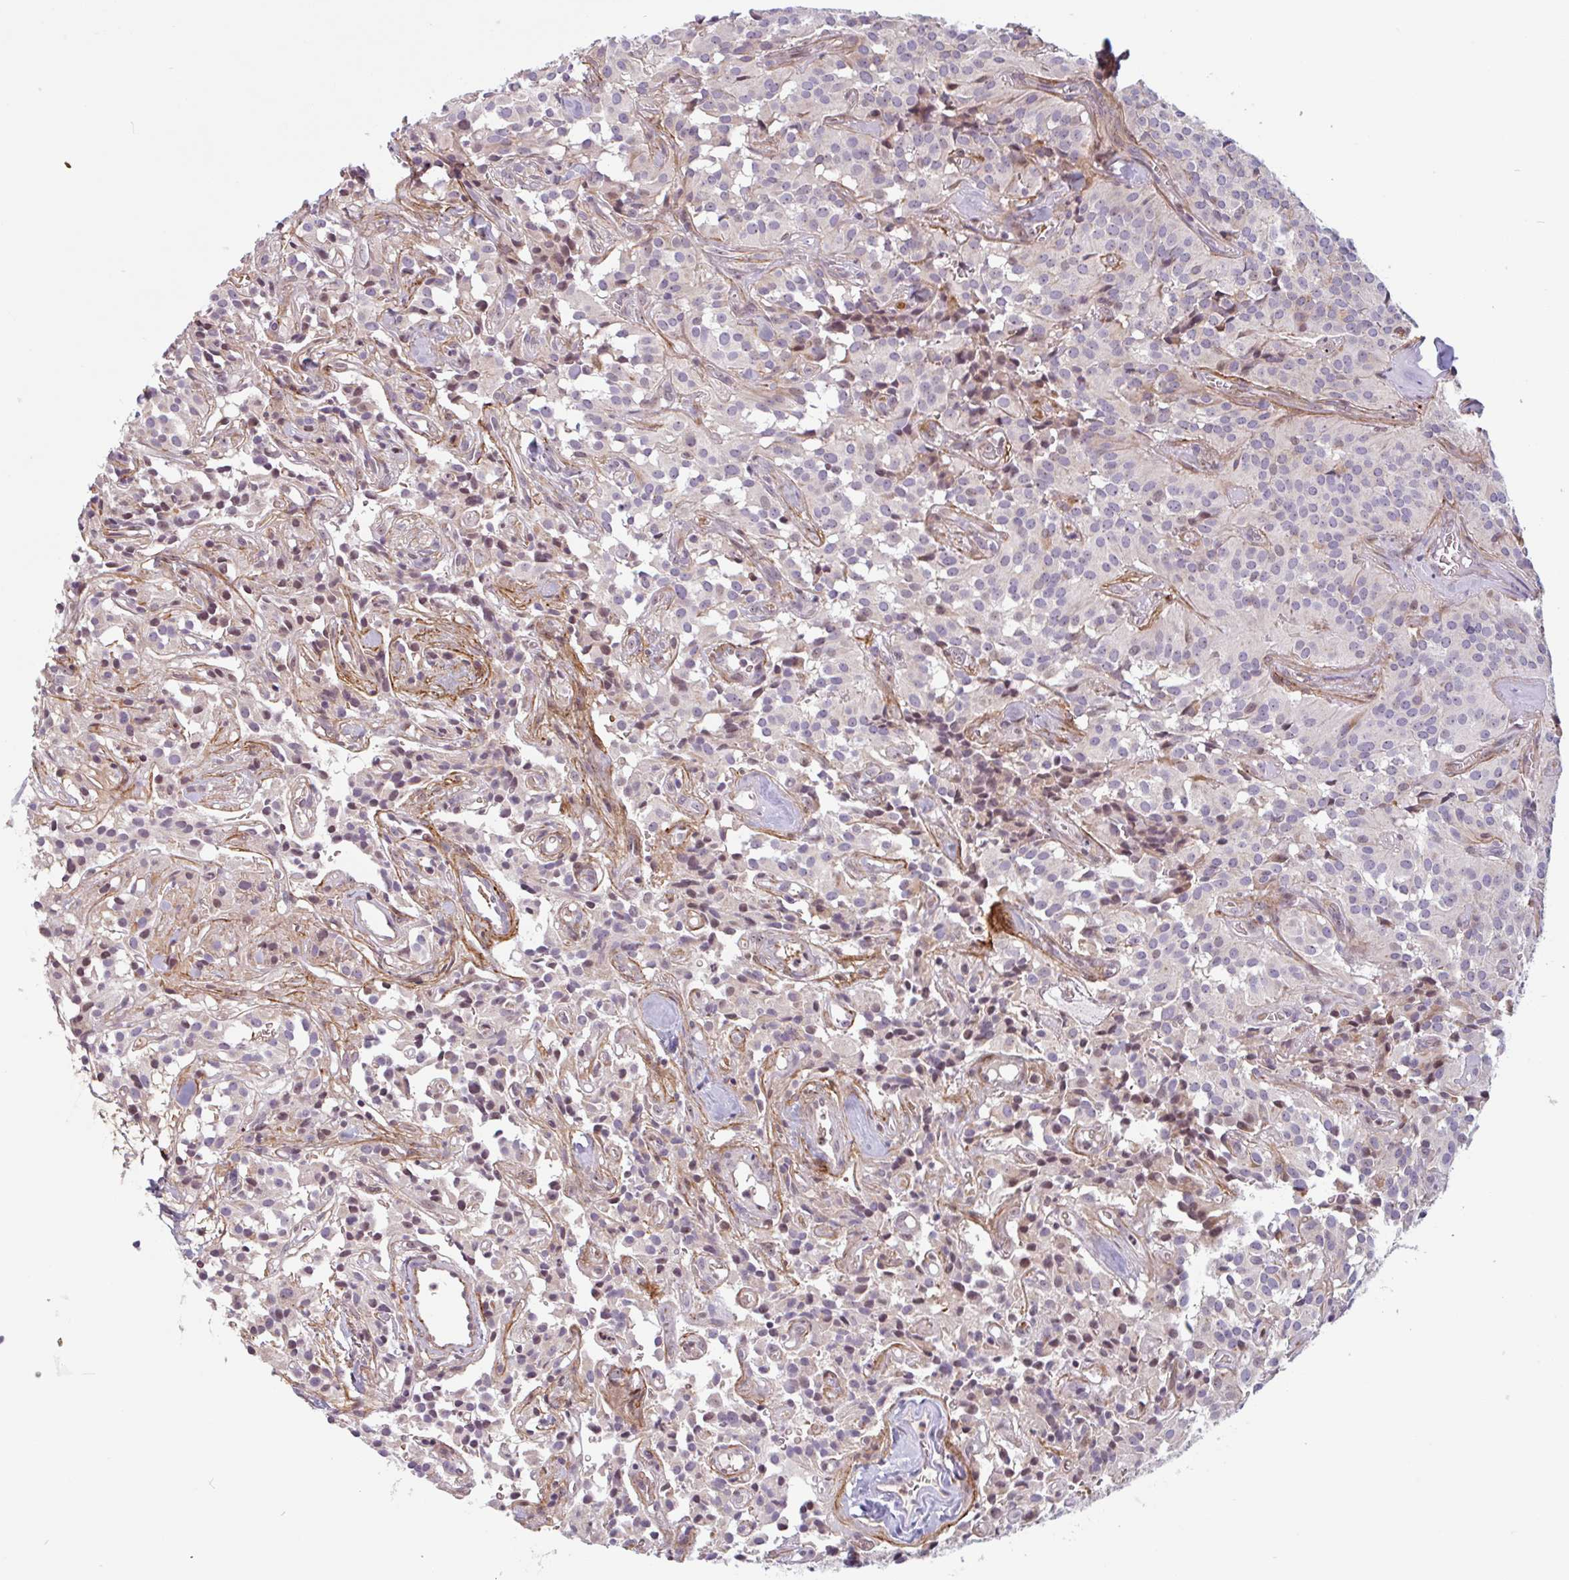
{"staining": {"intensity": "negative", "quantity": "none", "location": "none"}, "tissue": "glioma", "cell_type": "Tumor cells", "image_type": "cancer", "snomed": [{"axis": "morphology", "description": "Glioma, malignant, Low grade"}, {"axis": "topography", "description": "Brain"}], "caption": "The photomicrograph demonstrates no significant staining in tumor cells of glioma. (DAB (3,3'-diaminobenzidine) IHC with hematoxylin counter stain).", "gene": "TMEM119", "patient": {"sex": "male", "age": 42}}